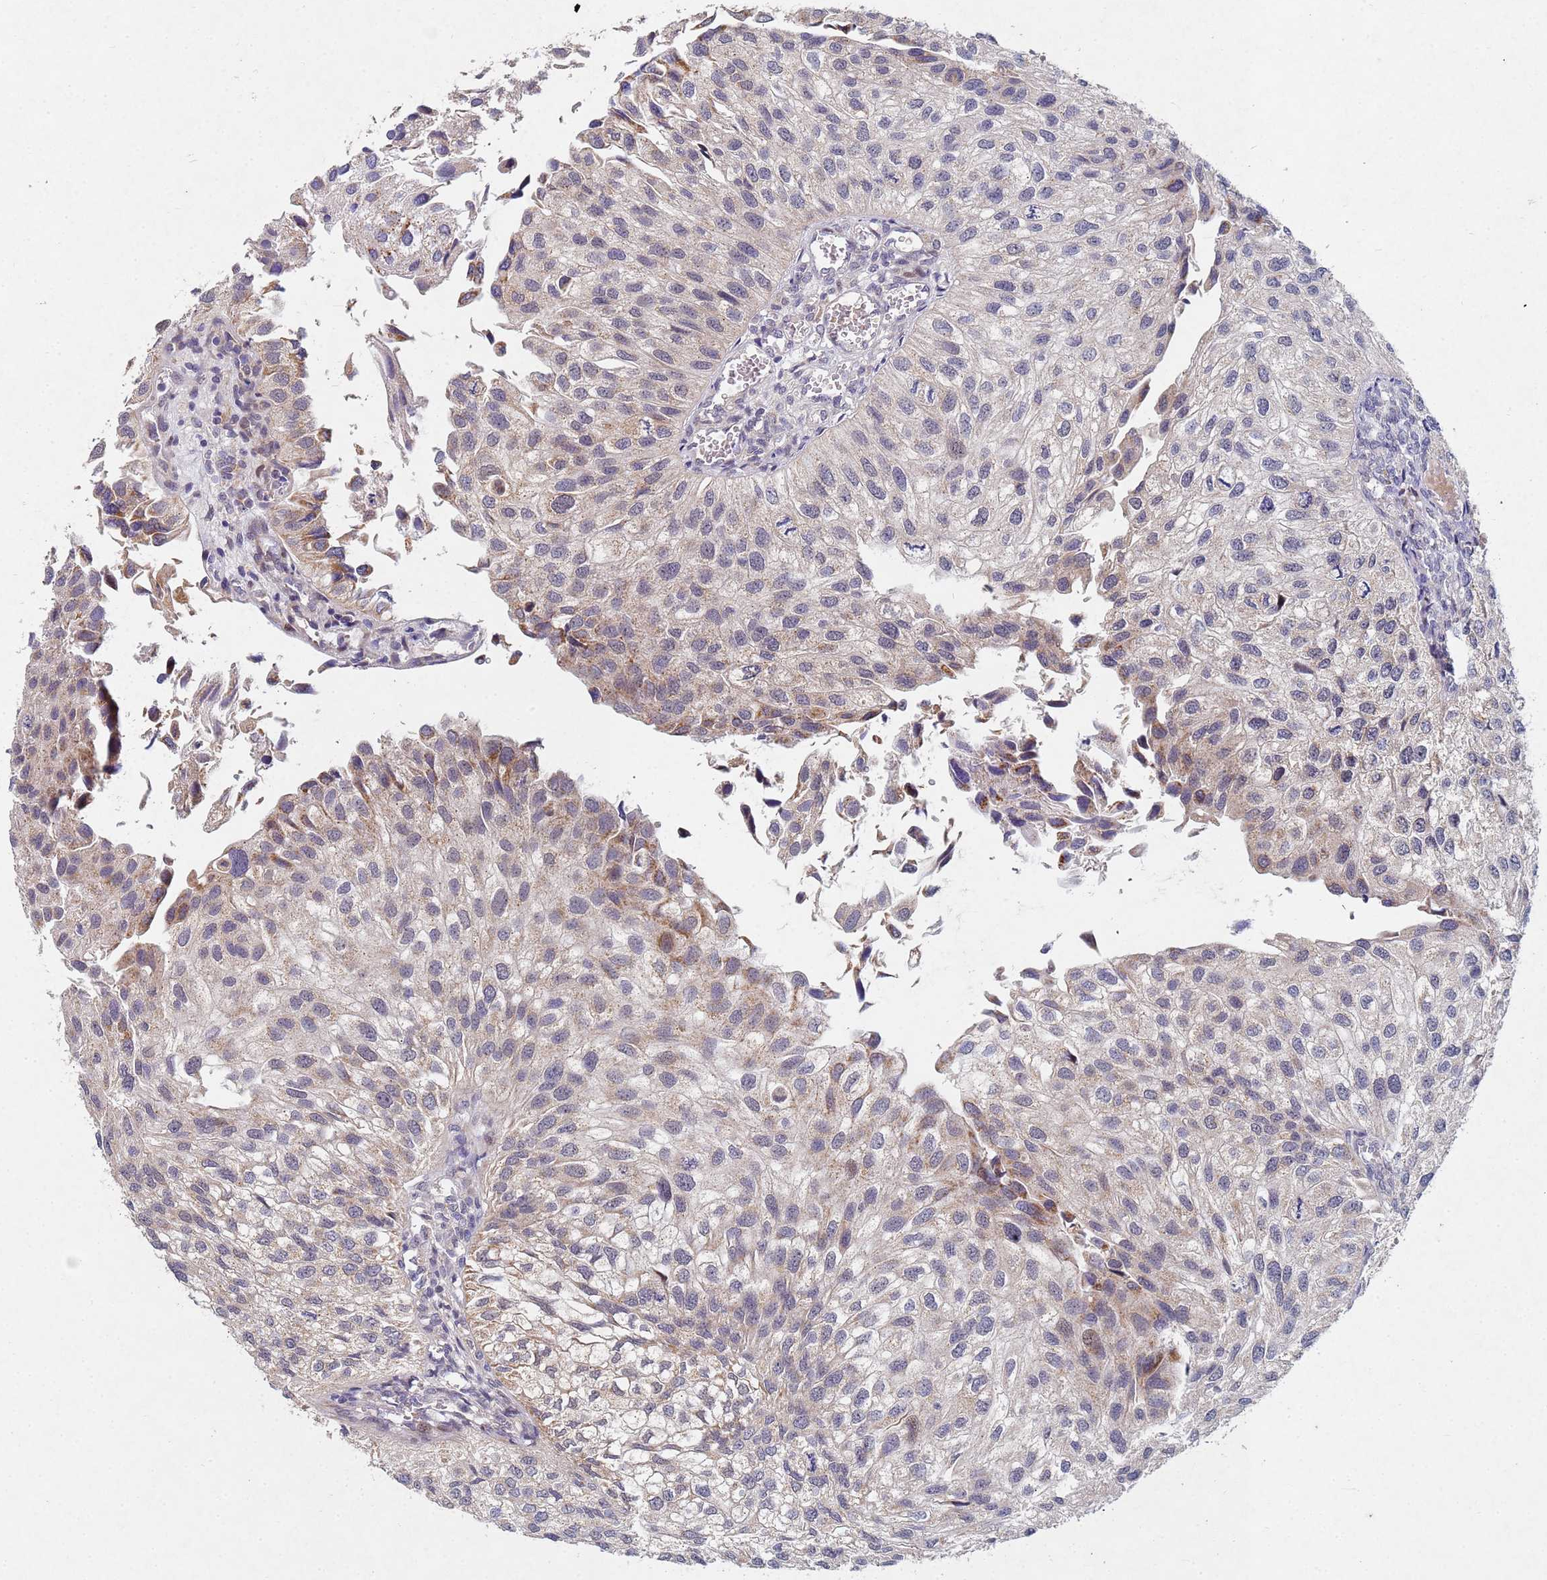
{"staining": {"intensity": "moderate", "quantity": "<25%", "location": "cytoplasmic/membranous"}, "tissue": "urothelial cancer", "cell_type": "Tumor cells", "image_type": "cancer", "snomed": [{"axis": "morphology", "description": "Urothelial carcinoma, Low grade"}, {"axis": "topography", "description": "Urinary bladder"}], "caption": "Immunohistochemistry (IHC) staining of urothelial carcinoma (low-grade), which shows low levels of moderate cytoplasmic/membranous staining in approximately <25% of tumor cells indicating moderate cytoplasmic/membranous protein positivity. The staining was performed using DAB (brown) for protein detection and nuclei were counterstained in hematoxylin (blue).", "gene": "TNPO2", "patient": {"sex": "female", "age": 89}}